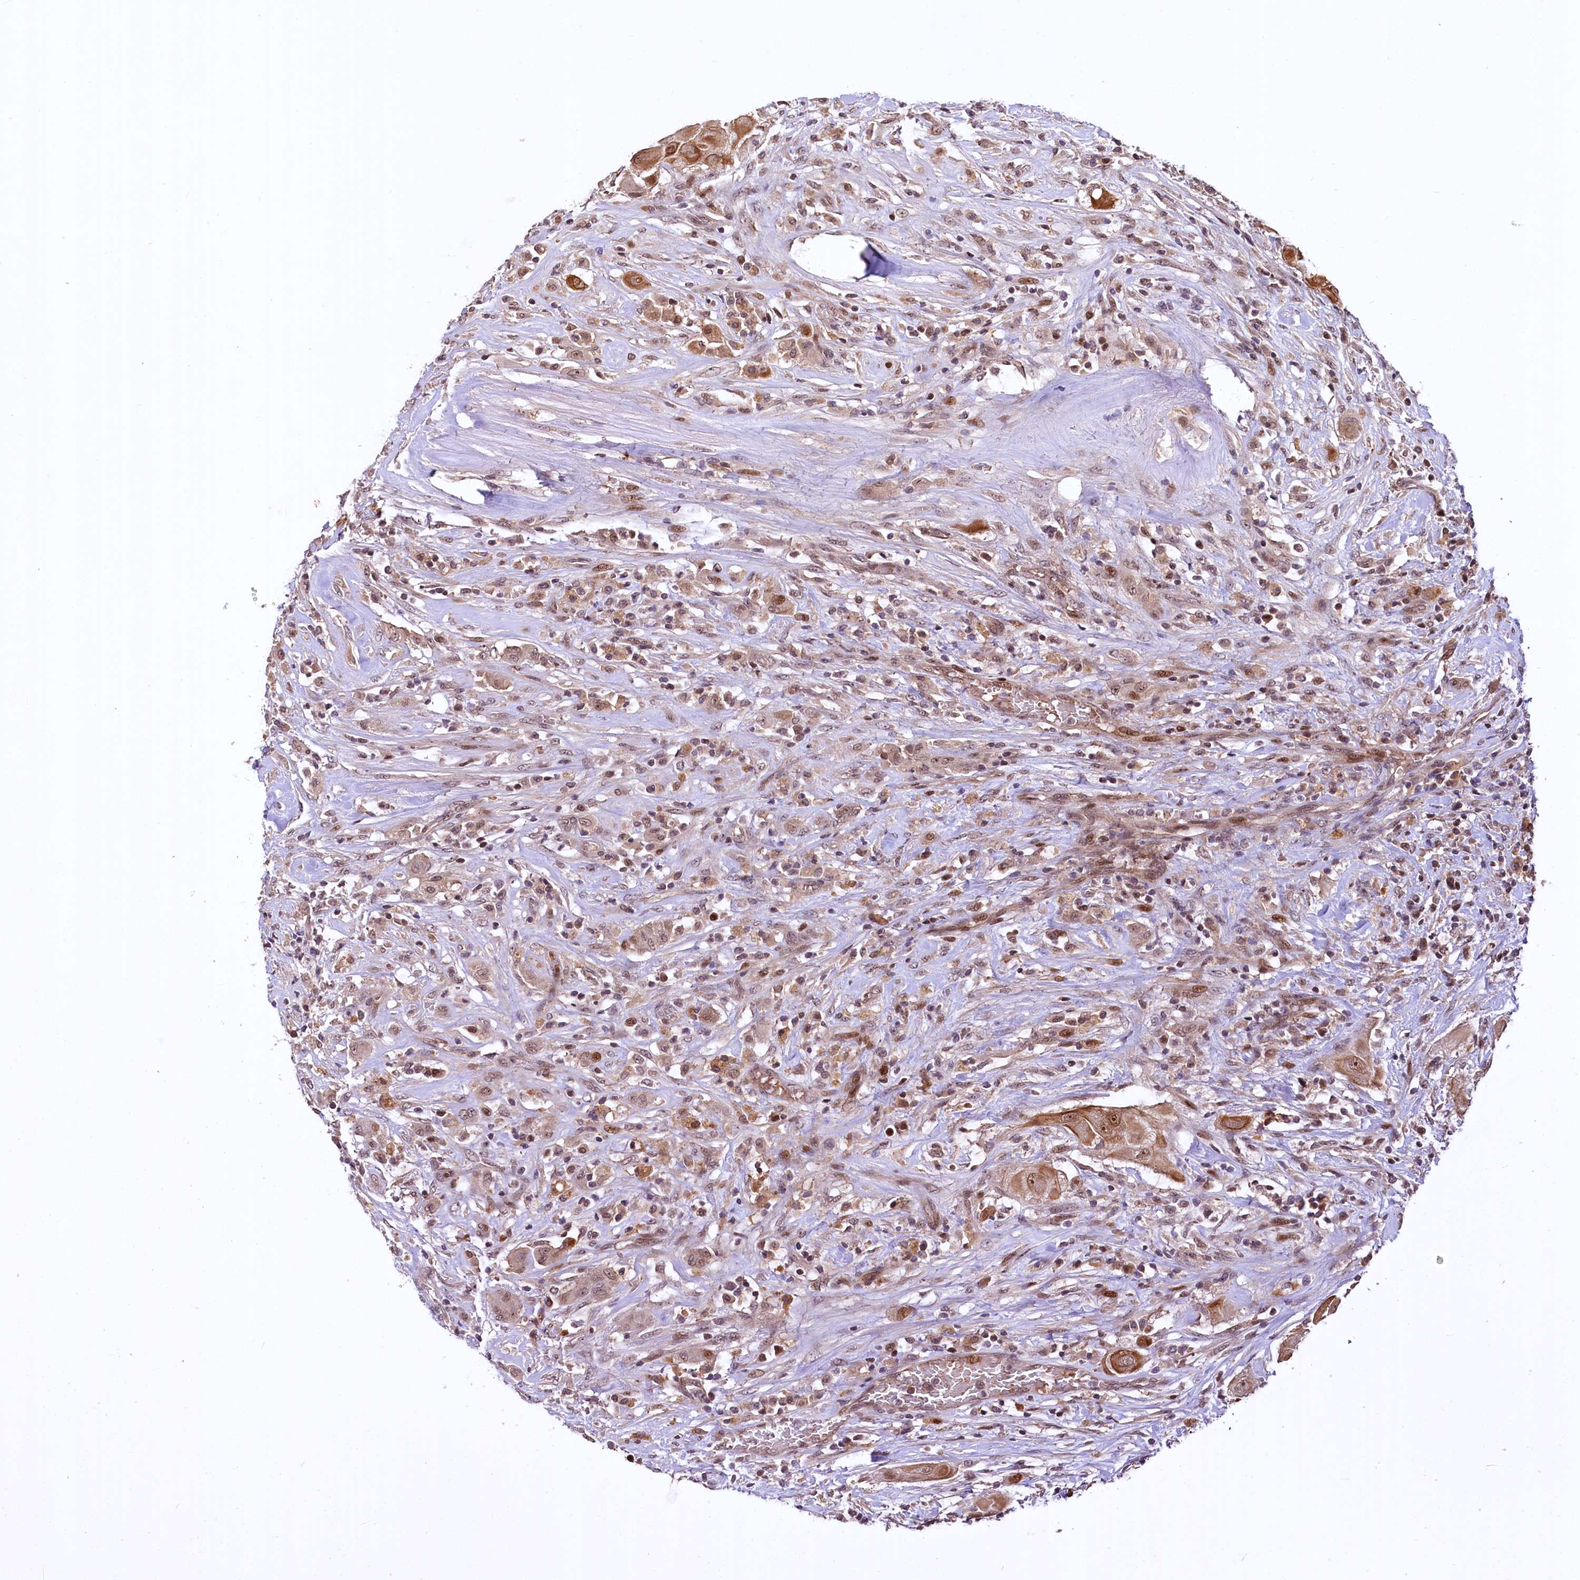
{"staining": {"intensity": "moderate", "quantity": ">75%", "location": "cytoplasmic/membranous,nuclear"}, "tissue": "thyroid cancer", "cell_type": "Tumor cells", "image_type": "cancer", "snomed": [{"axis": "morphology", "description": "Papillary adenocarcinoma, NOS"}, {"axis": "topography", "description": "Thyroid gland"}], "caption": "Moderate cytoplasmic/membranous and nuclear protein positivity is identified in approximately >75% of tumor cells in thyroid cancer.", "gene": "N4BP2L1", "patient": {"sex": "female", "age": 59}}